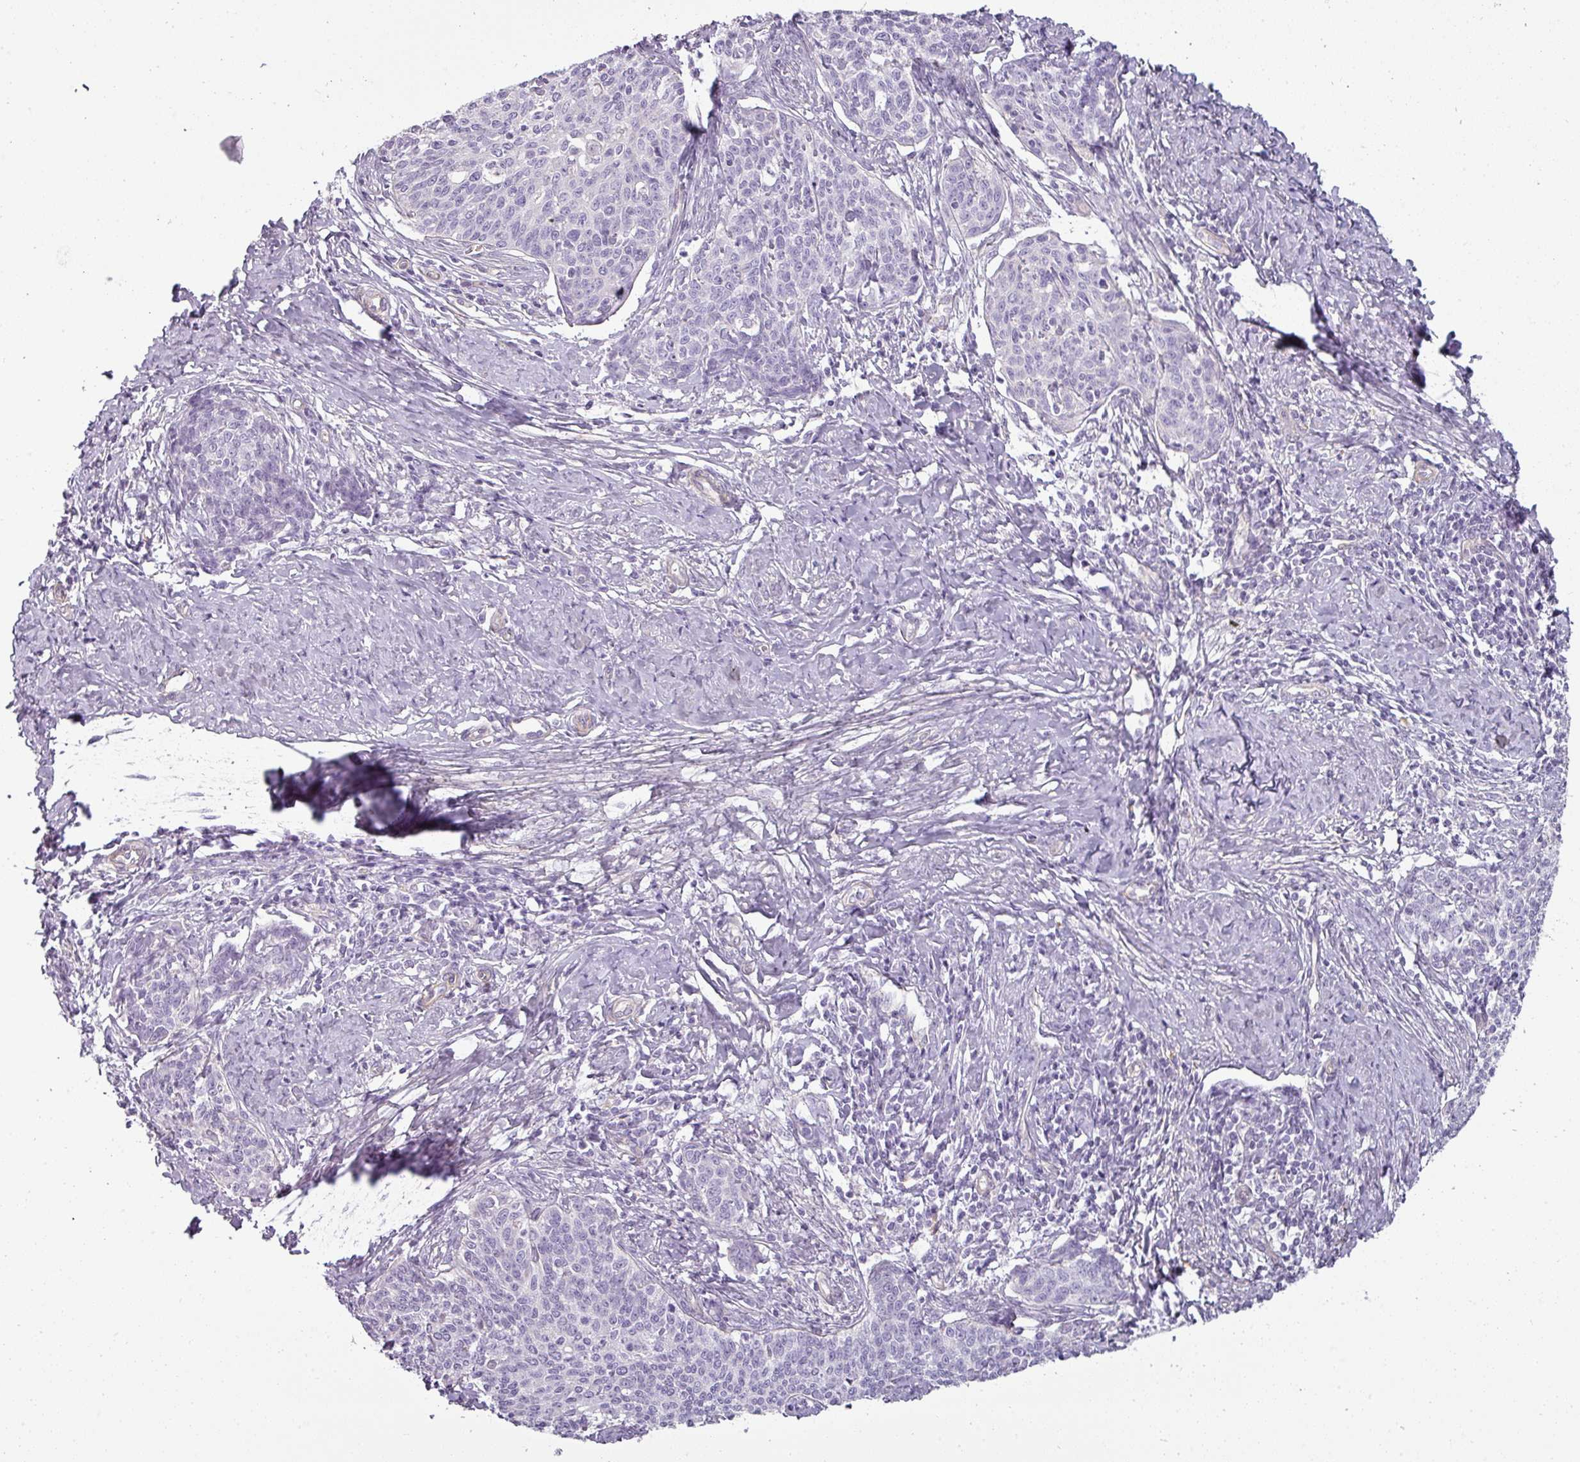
{"staining": {"intensity": "negative", "quantity": "none", "location": "none"}, "tissue": "cervical cancer", "cell_type": "Tumor cells", "image_type": "cancer", "snomed": [{"axis": "morphology", "description": "Squamous cell carcinoma, NOS"}, {"axis": "topography", "description": "Cervix"}], "caption": "Tumor cells show no significant protein positivity in squamous cell carcinoma (cervical).", "gene": "ASB1", "patient": {"sex": "female", "age": 39}}